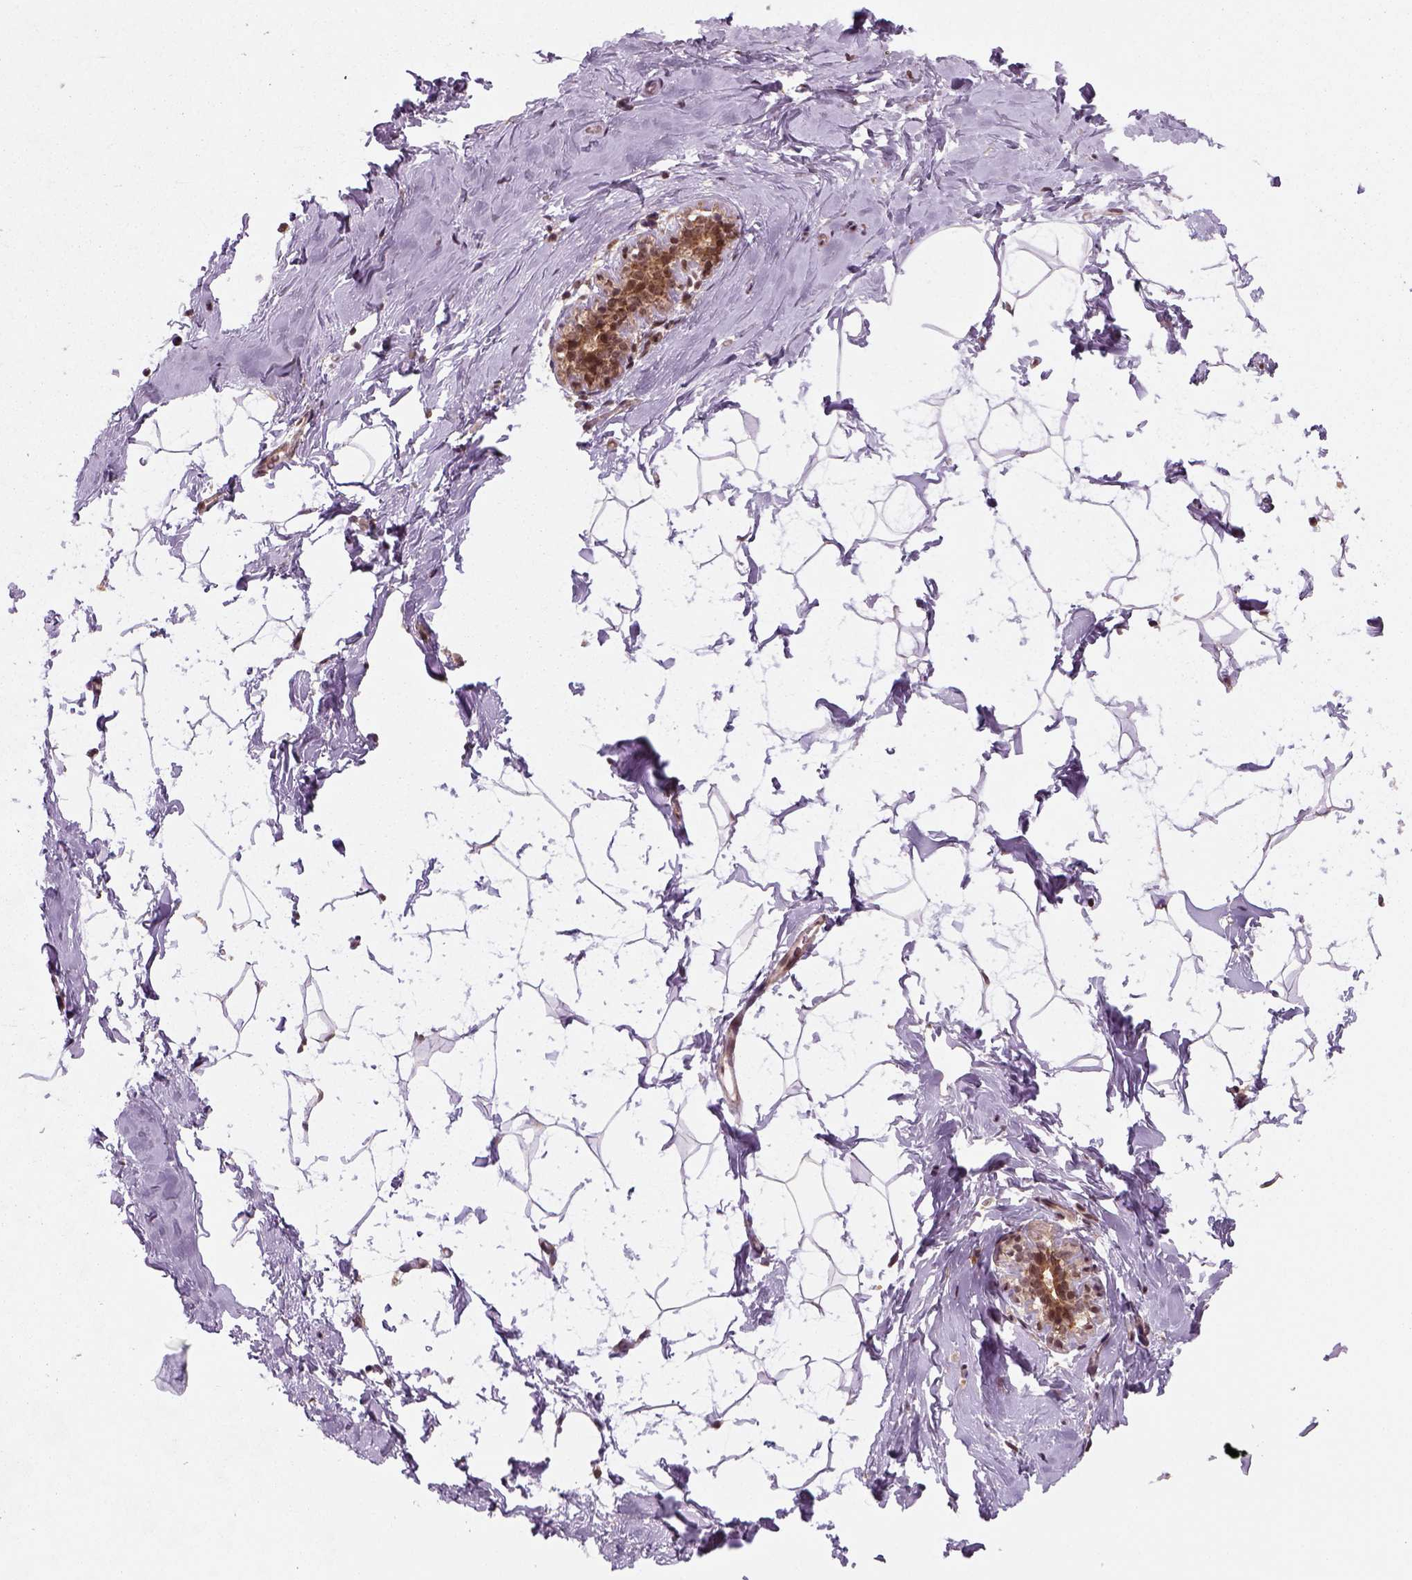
{"staining": {"intensity": "moderate", "quantity": ">75%", "location": "nuclear"}, "tissue": "breast", "cell_type": "Adipocytes", "image_type": "normal", "snomed": [{"axis": "morphology", "description": "Normal tissue, NOS"}, {"axis": "topography", "description": "Breast"}], "caption": "Immunohistochemistry of normal breast exhibits medium levels of moderate nuclear positivity in approximately >75% of adipocytes.", "gene": "NUDT9", "patient": {"sex": "female", "age": 32}}